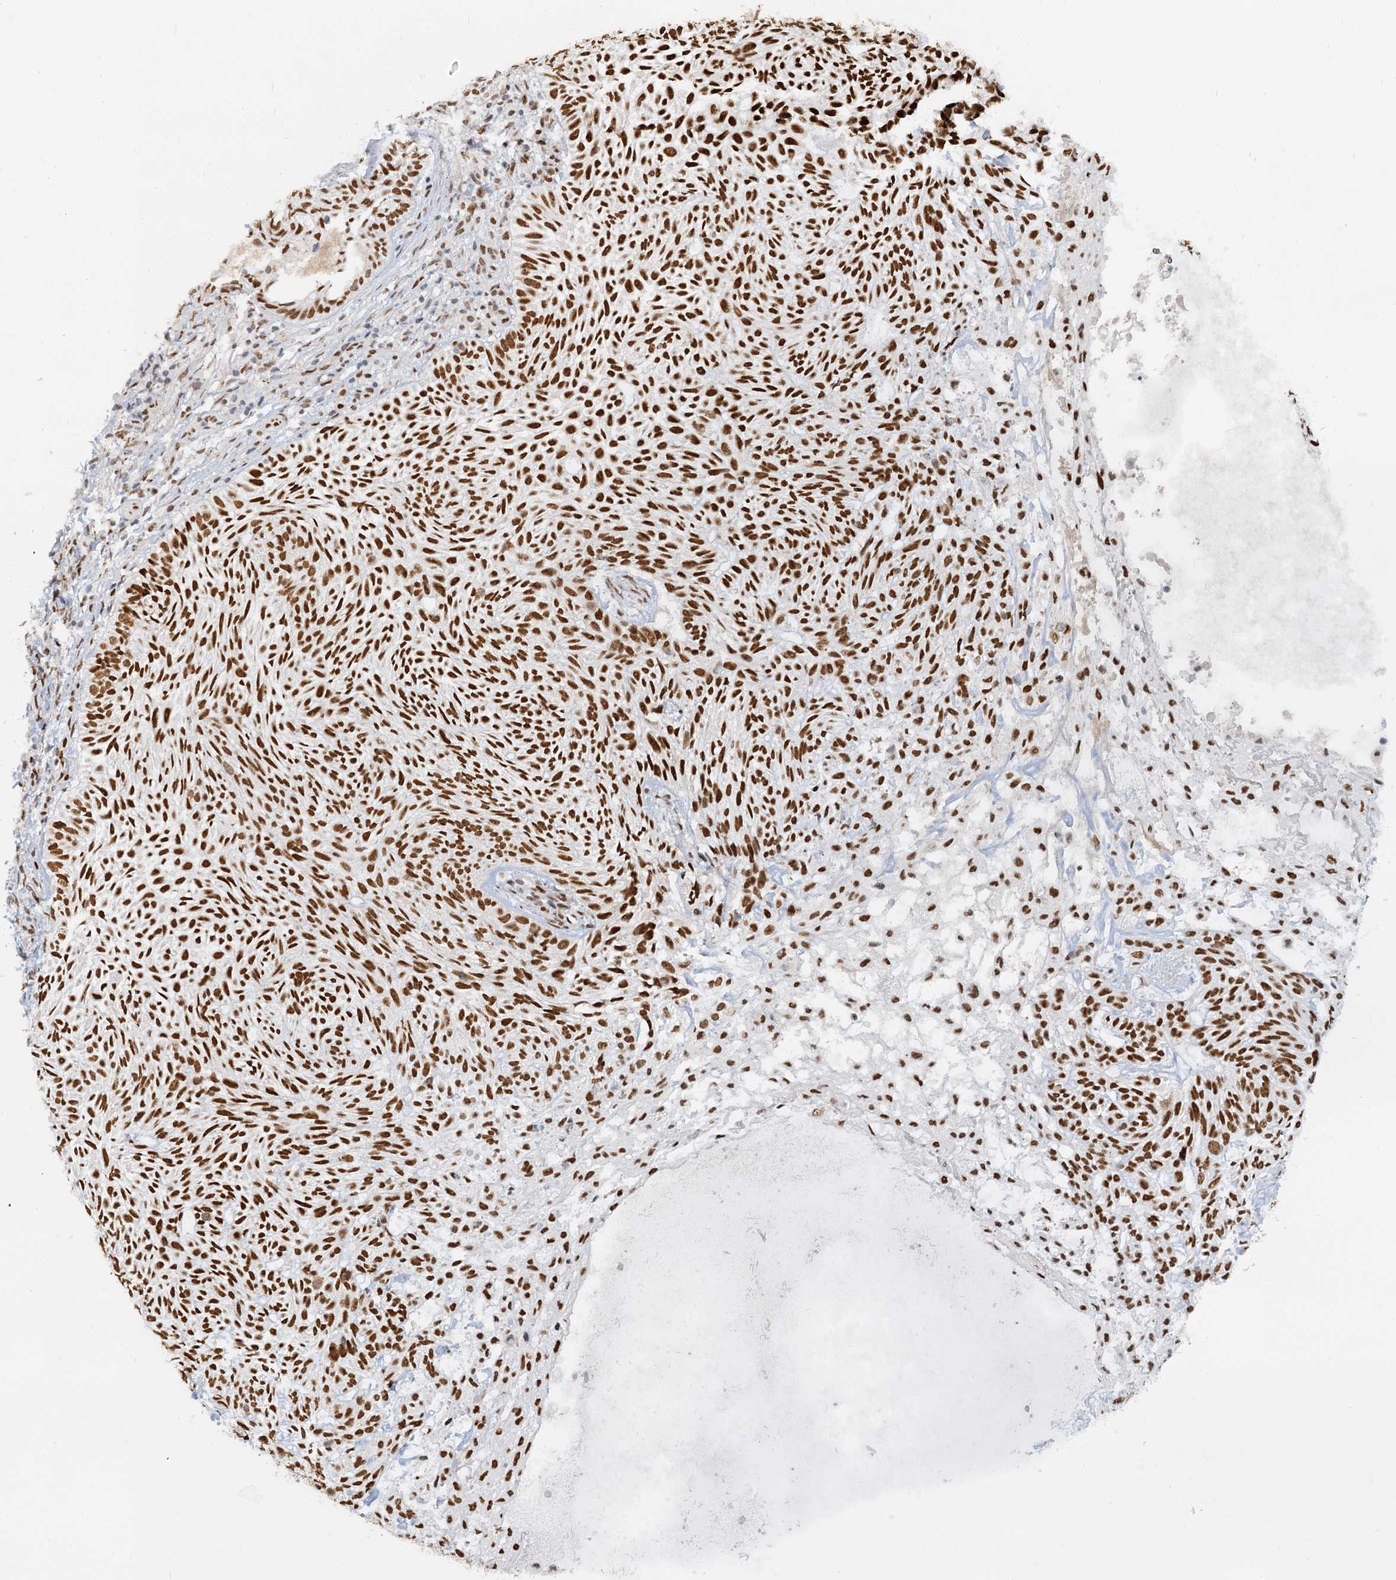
{"staining": {"intensity": "strong", "quantity": ">75%", "location": "nuclear"}, "tissue": "skin cancer", "cell_type": "Tumor cells", "image_type": "cancer", "snomed": [{"axis": "morphology", "description": "Basal cell carcinoma"}, {"axis": "topography", "description": "Skin"}], "caption": "A photomicrograph showing strong nuclear positivity in approximately >75% of tumor cells in skin cancer (basal cell carcinoma), as visualized by brown immunohistochemical staining.", "gene": "RPRD1A", "patient": {"sex": "male", "age": 75}}